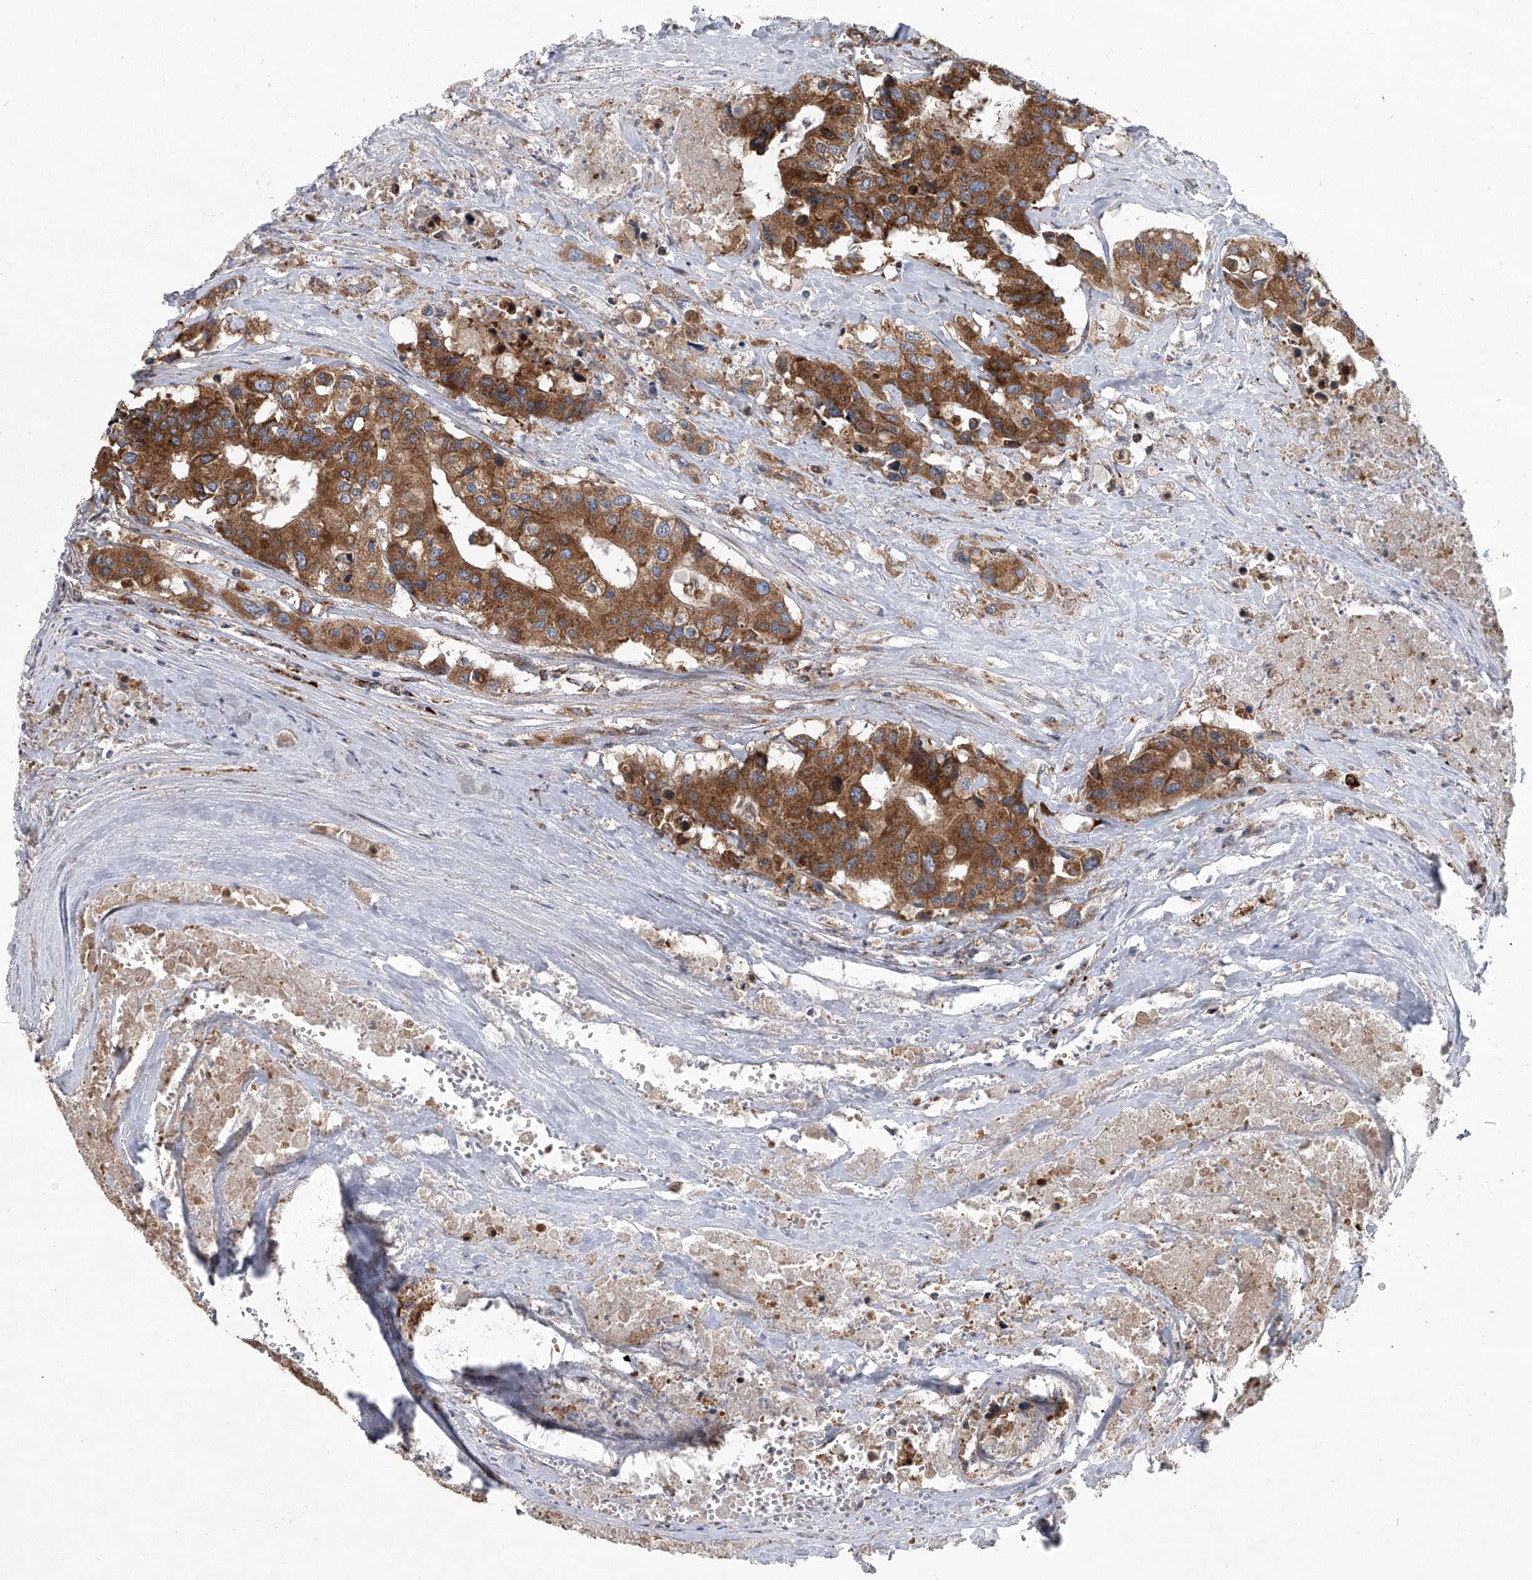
{"staining": {"intensity": "strong", "quantity": ">75%", "location": "cytoplasmic/membranous"}, "tissue": "colorectal cancer", "cell_type": "Tumor cells", "image_type": "cancer", "snomed": [{"axis": "morphology", "description": "Adenocarcinoma, NOS"}, {"axis": "topography", "description": "Colon"}], "caption": "Adenocarcinoma (colorectal) was stained to show a protein in brown. There is high levels of strong cytoplasmic/membranous expression in approximately >75% of tumor cells. (DAB IHC with brightfield microscopy, high magnification).", "gene": "ZC3H15", "patient": {"sex": "male", "age": 77}}